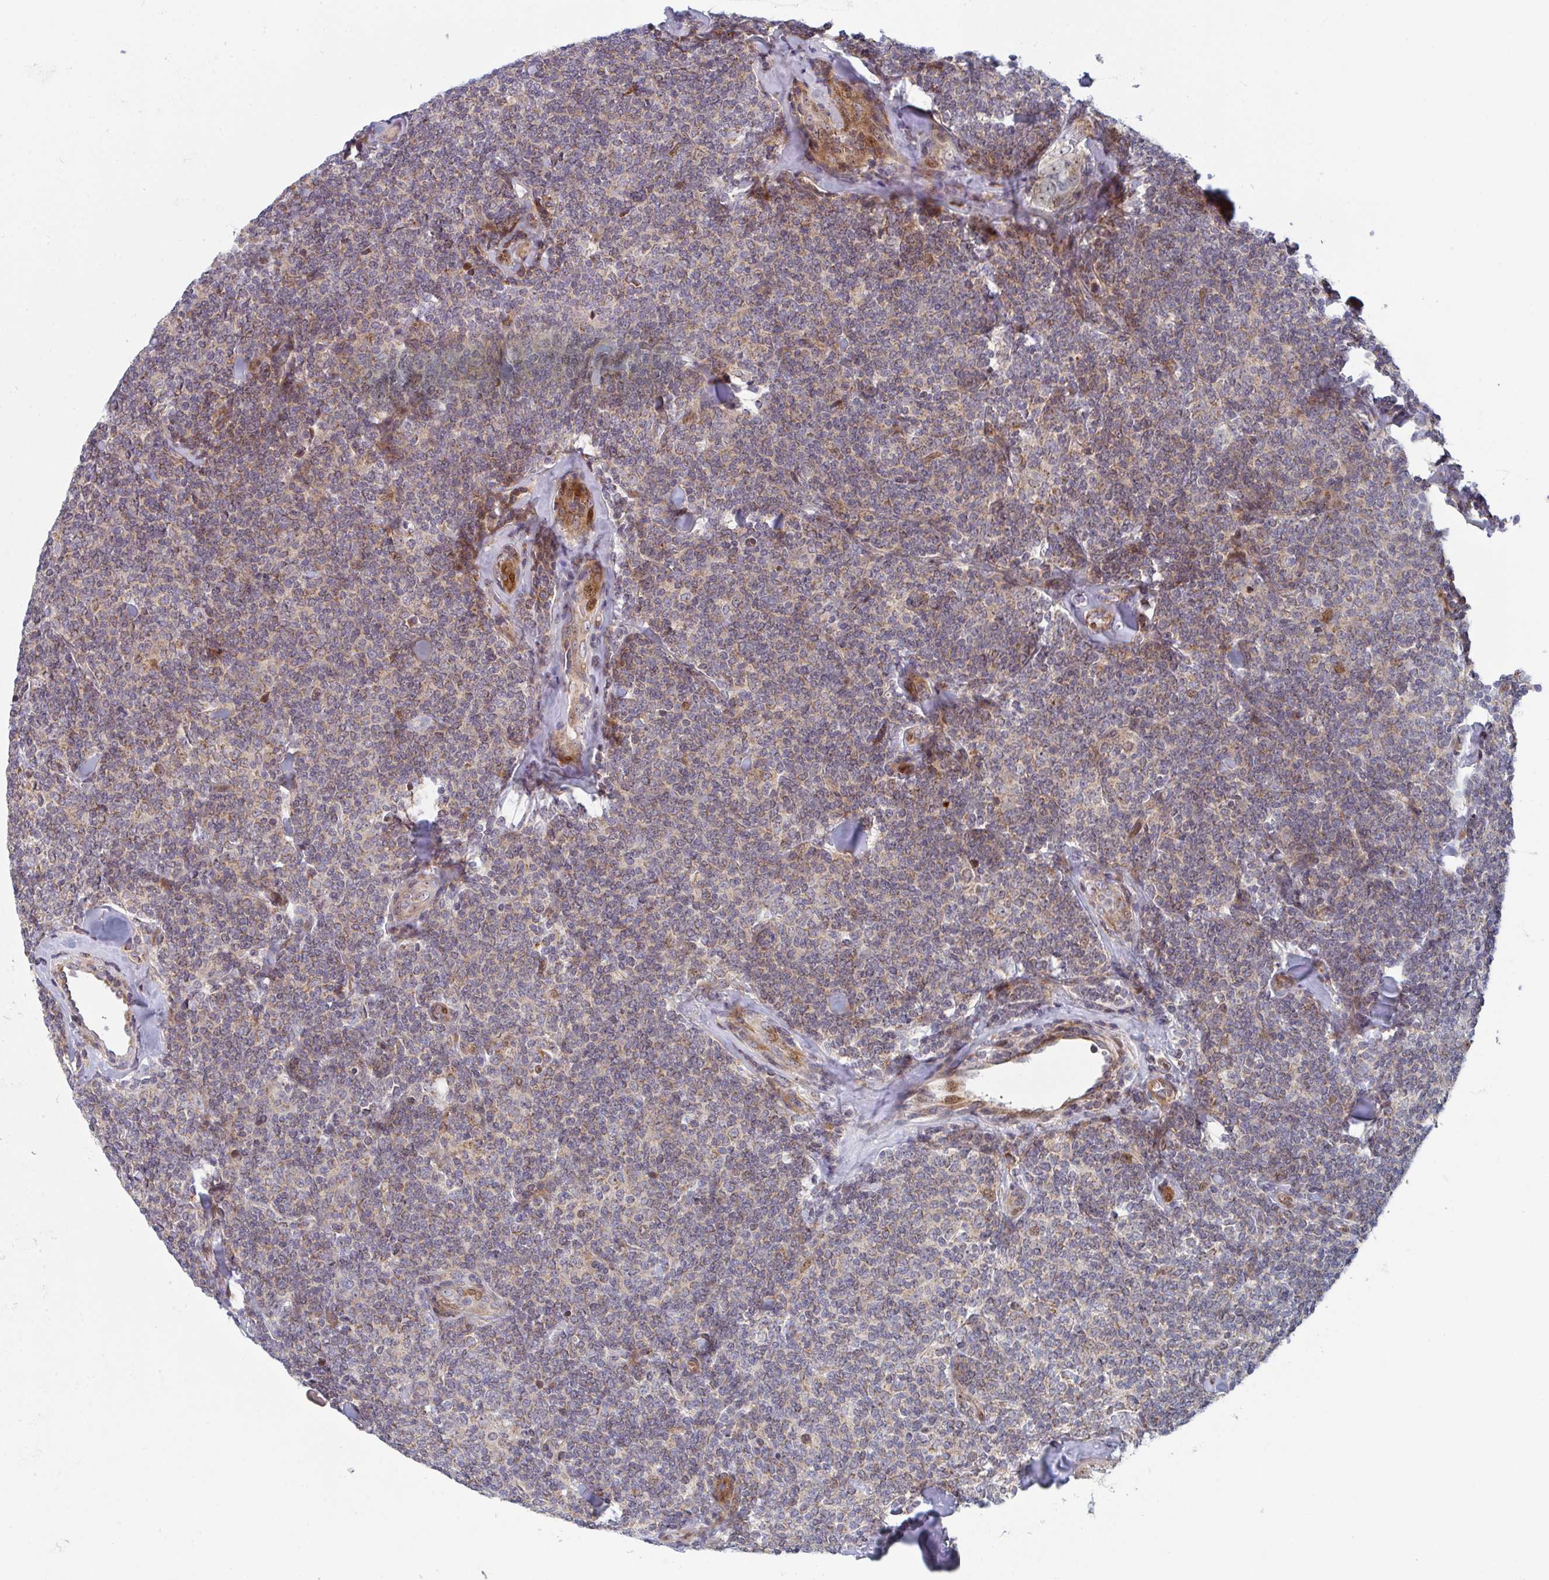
{"staining": {"intensity": "weak", "quantity": "25%-75%", "location": "cytoplasmic/membranous"}, "tissue": "lymphoma", "cell_type": "Tumor cells", "image_type": "cancer", "snomed": [{"axis": "morphology", "description": "Malignant lymphoma, non-Hodgkin's type, Low grade"}, {"axis": "topography", "description": "Lymph node"}], "caption": "Brown immunohistochemical staining in human low-grade malignant lymphoma, non-Hodgkin's type exhibits weak cytoplasmic/membranous positivity in about 25%-75% of tumor cells. Immunohistochemistry stains the protein of interest in brown and the nuclei are stained blue.", "gene": "ZNF644", "patient": {"sex": "female", "age": 56}}